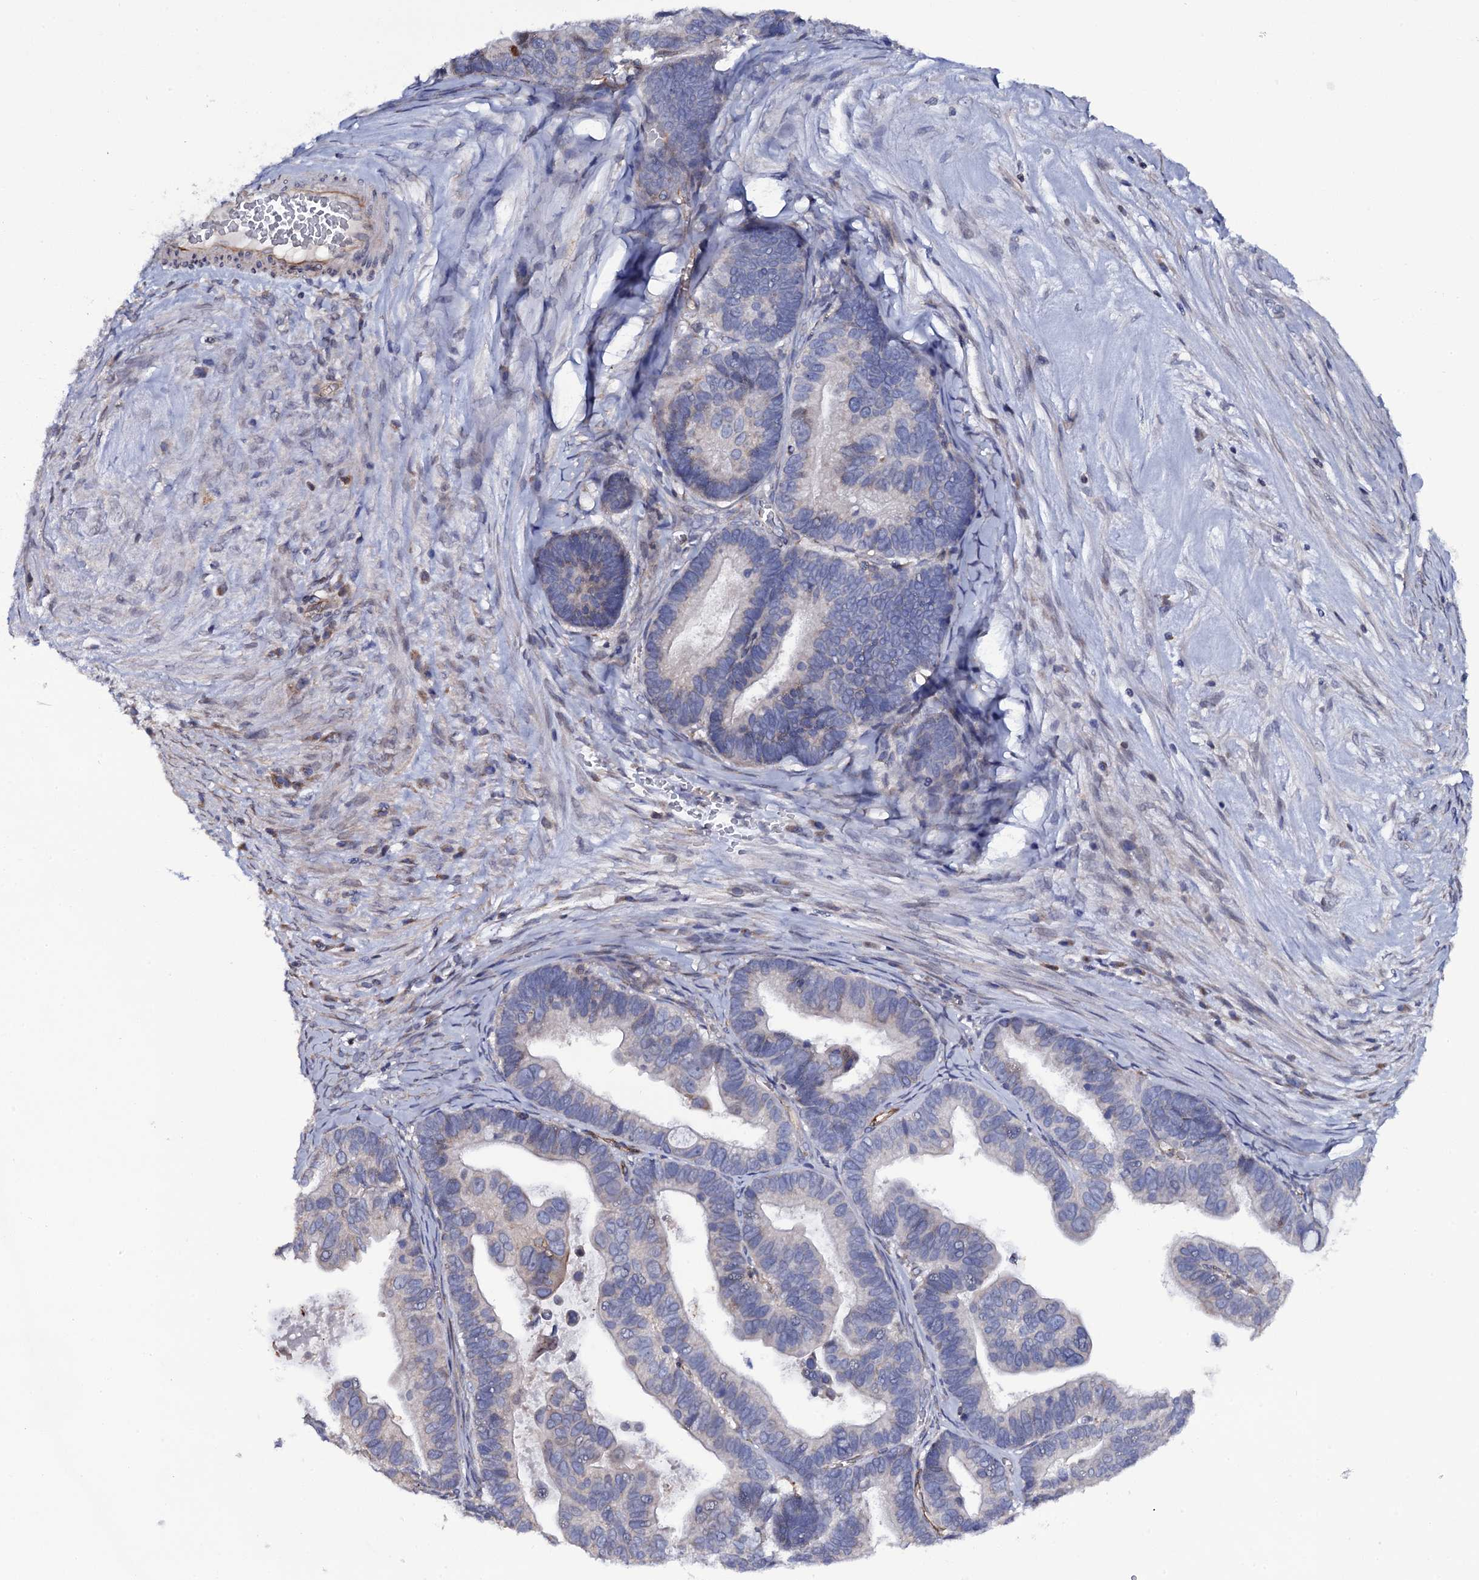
{"staining": {"intensity": "weak", "quantity": "<25%", "location": "cytoplasmic/membranous"}, "tissue": "ovarian cancer", "cell_type": "Tumor cells", "image_type": "cancer", "snomed": [{"axis": "morphology", "description": "Cystadenocarcinoma, serous, NOS"}, {"axis": "topography", "description": "Ovary"}], "caption": "This image is of ovarian cancer stained with immunohistochemistry (IHC) to label a protein in brown with the nuclei are counter-stained blue. There is no staining in tumor cells.", "gene": "TTC23", "patient": {"sex": "female", "age": 56}}